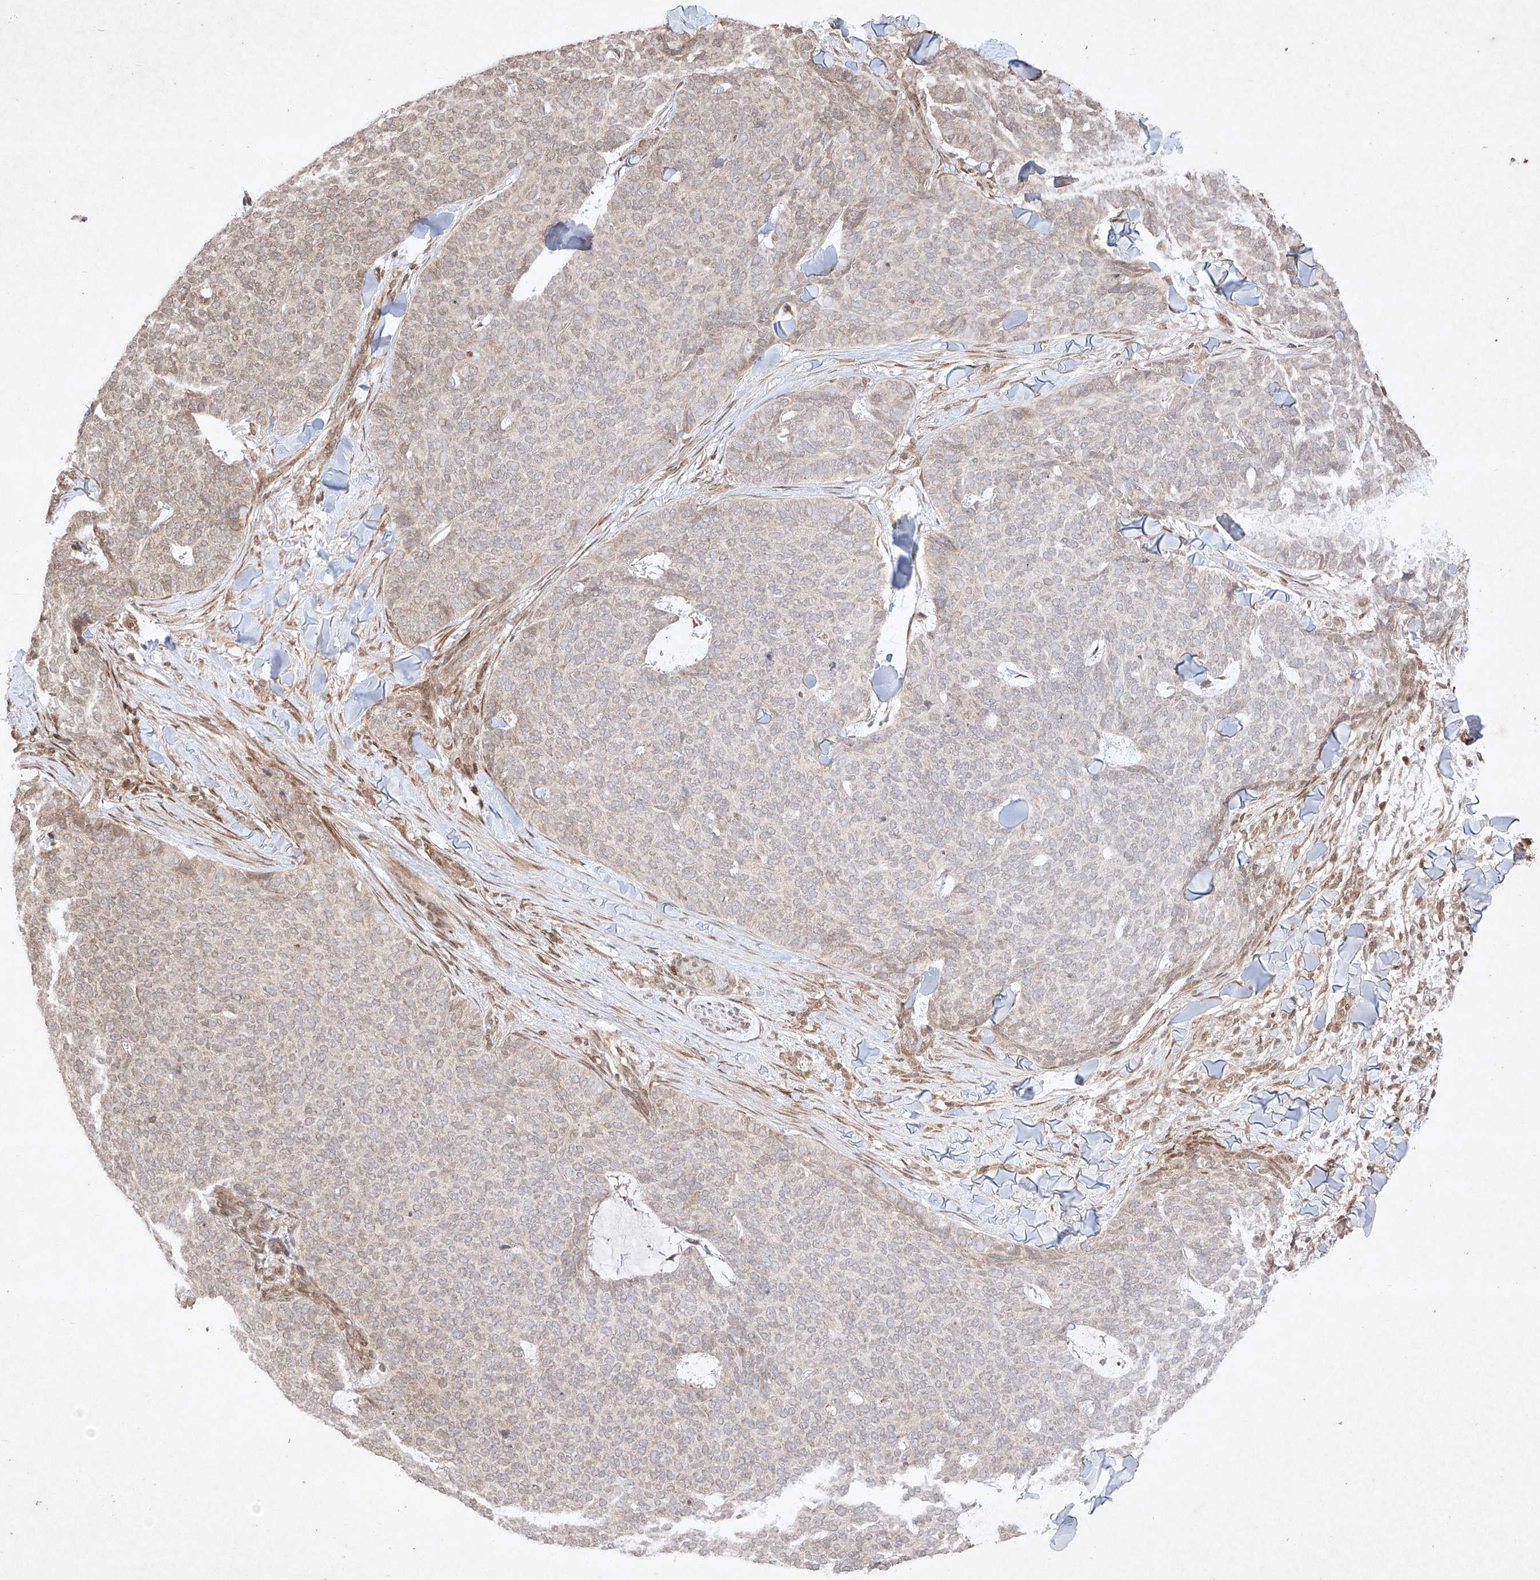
{"staining": {"intensity": "weak", "quantity": "<25%", "location": "nuclear"}, "tissue": "skin cancer", "cell_type": "Tumor cells", "image_type": "cancer", "snomed": [{"axis": "morphology", "description": "Normal tissue, NOS"}, {"axis": "morphology", "description": "Basal cell carcinoma"}, {"axis": "topography", "description": "Skin"}], "caption": "DAB immunohistochemical staining of basal cell carcinoma (skin) reveals no significant staining in tumor cells.", "gene": "RNF31", "patient": {"sex": "male", "age": 50}}